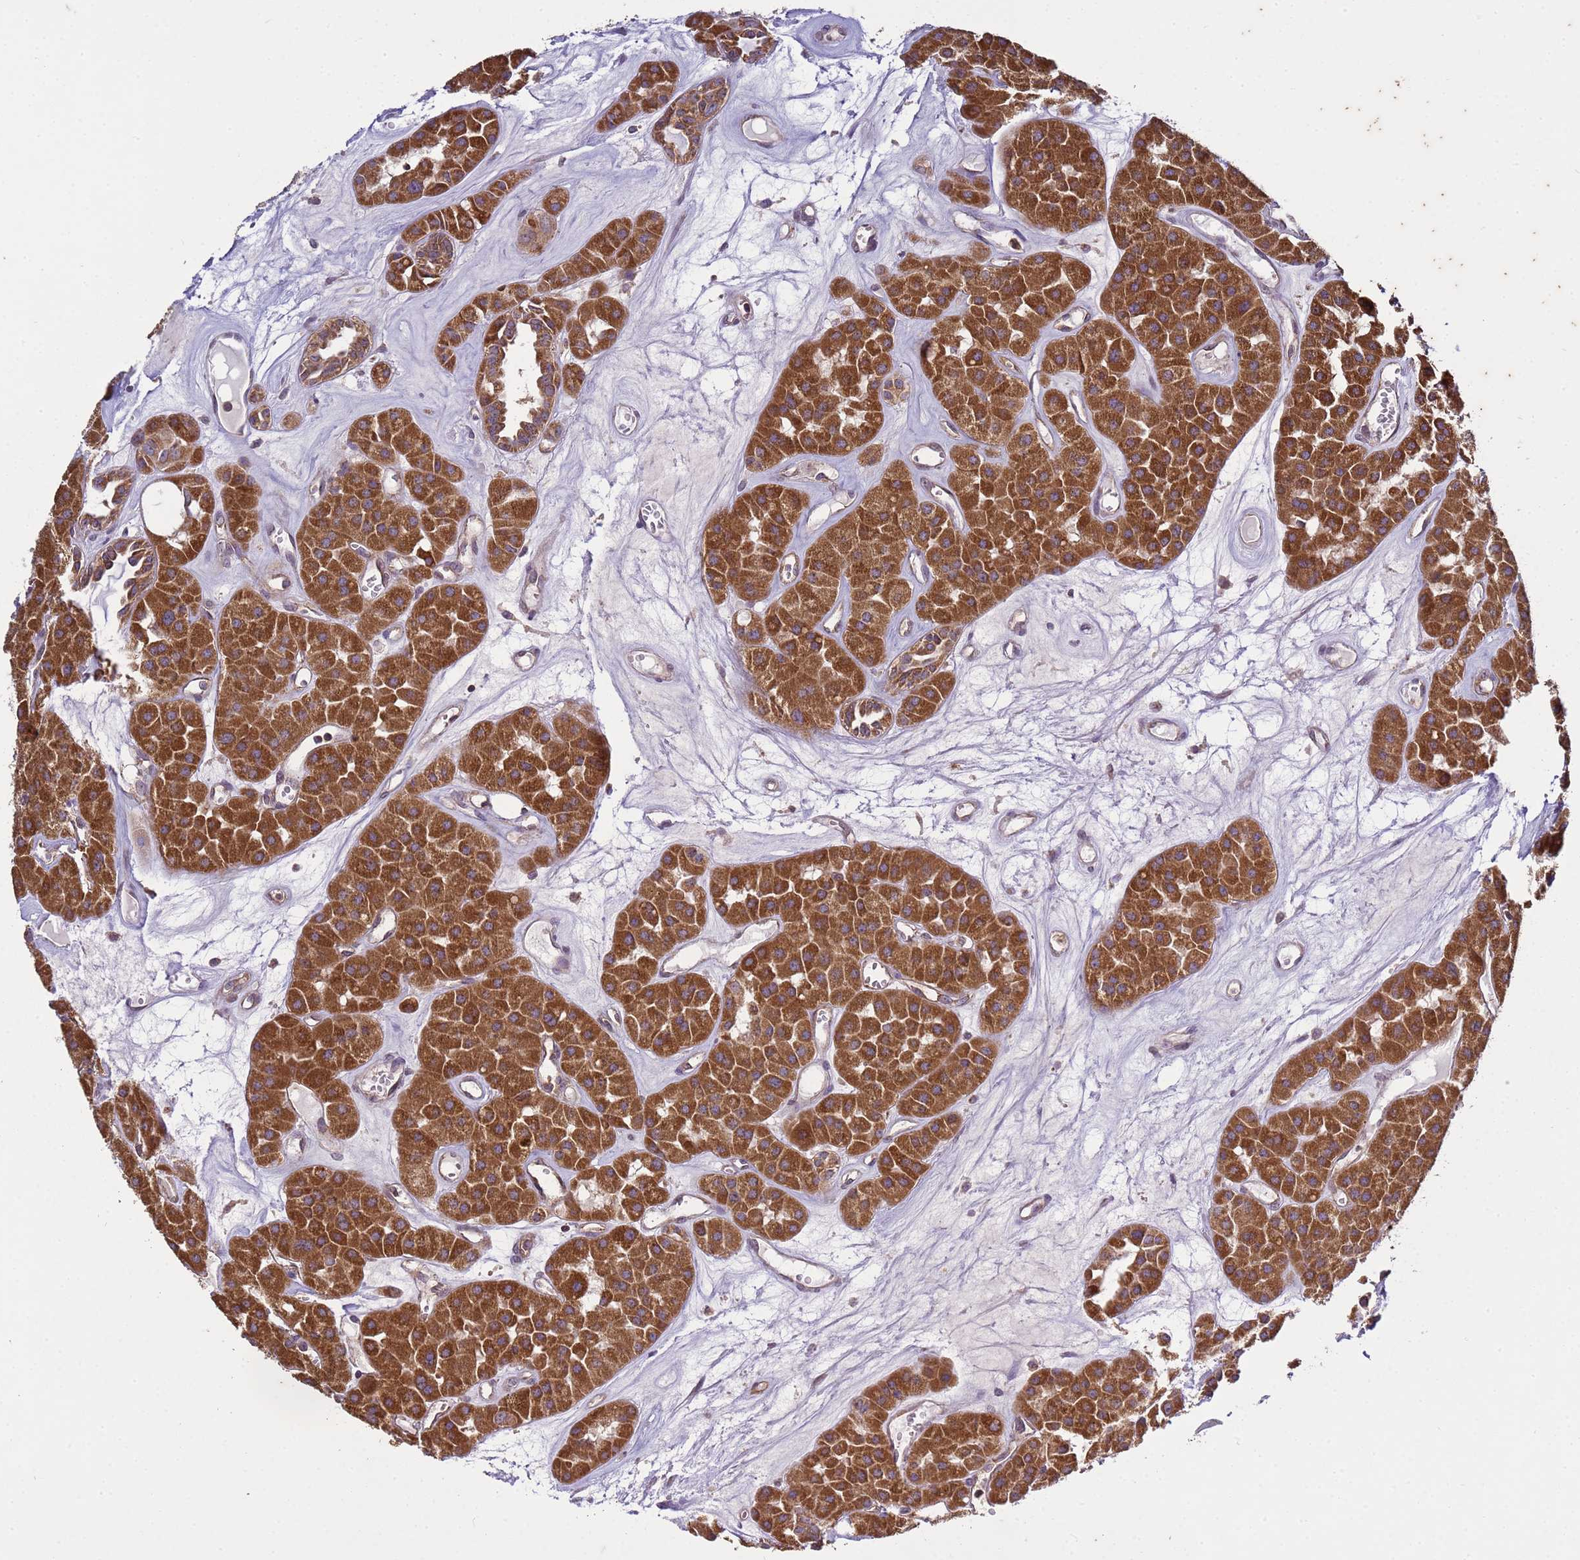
{"staining": {"intensity": "strong", "quantity": ">75%", "location": "cytoplasmic/membranous"}, "tissue": "renal cancer", "cell_type": "Tumor cells", "image_type": "cancer", "snomed": [{"axis": "morphology", "description": "Carcinoma, NOS"}, {"axis": "topography", "description": "Kidney"}], "caption": "DAB (3,3'-diaminobenzidine) immunohistochemical staining of renal cancer displays strong cytoplasmic/membranous protein expression in about >75% of tumor cells.", "gene": "P2RX7", "patient": {"sex": "female", "age": 75}}